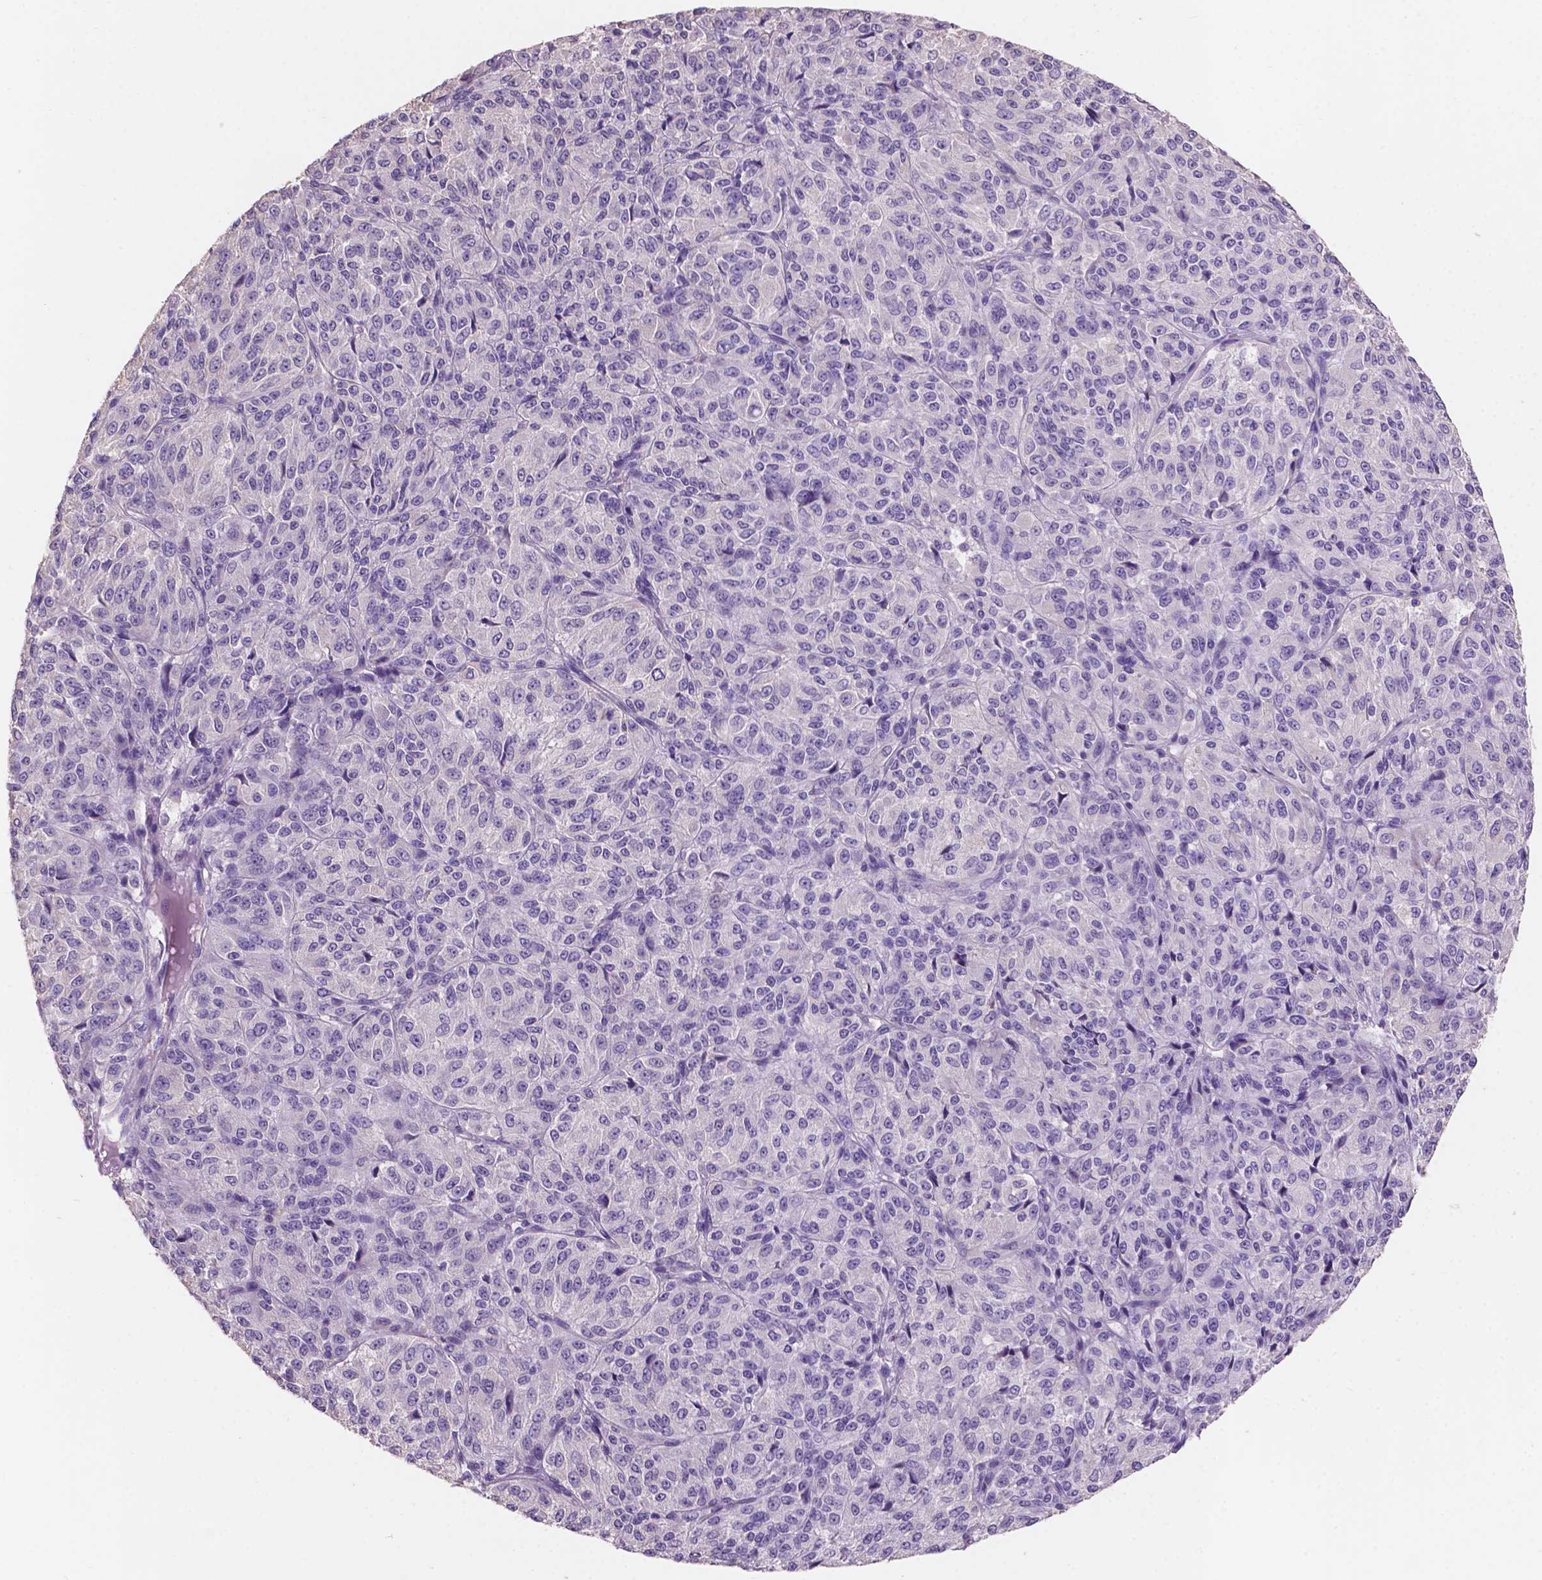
{"staining": {"intensity": "negative", "quantity": "none", "location": "none"}, "tissue": "melanoma", "cell_type": "Tumor cells", "image_type": "cancer", "snomed": [{"axis": "morphology", "description": "Malignant melanoma, Metastatic site"}, {"axis": "topography", "description": "Brain"}], "caption": "This is a image of immunohistochemistry staining of malignant melanoma (metastatic site), which shows no positivity in tumor cells. (DAB (3,3'-diaminobenzidine) IHC visualized using brightfield microscopy, high magnification).", "gene": "SBSN", "patient": {"sex": "female", "age": 56}}